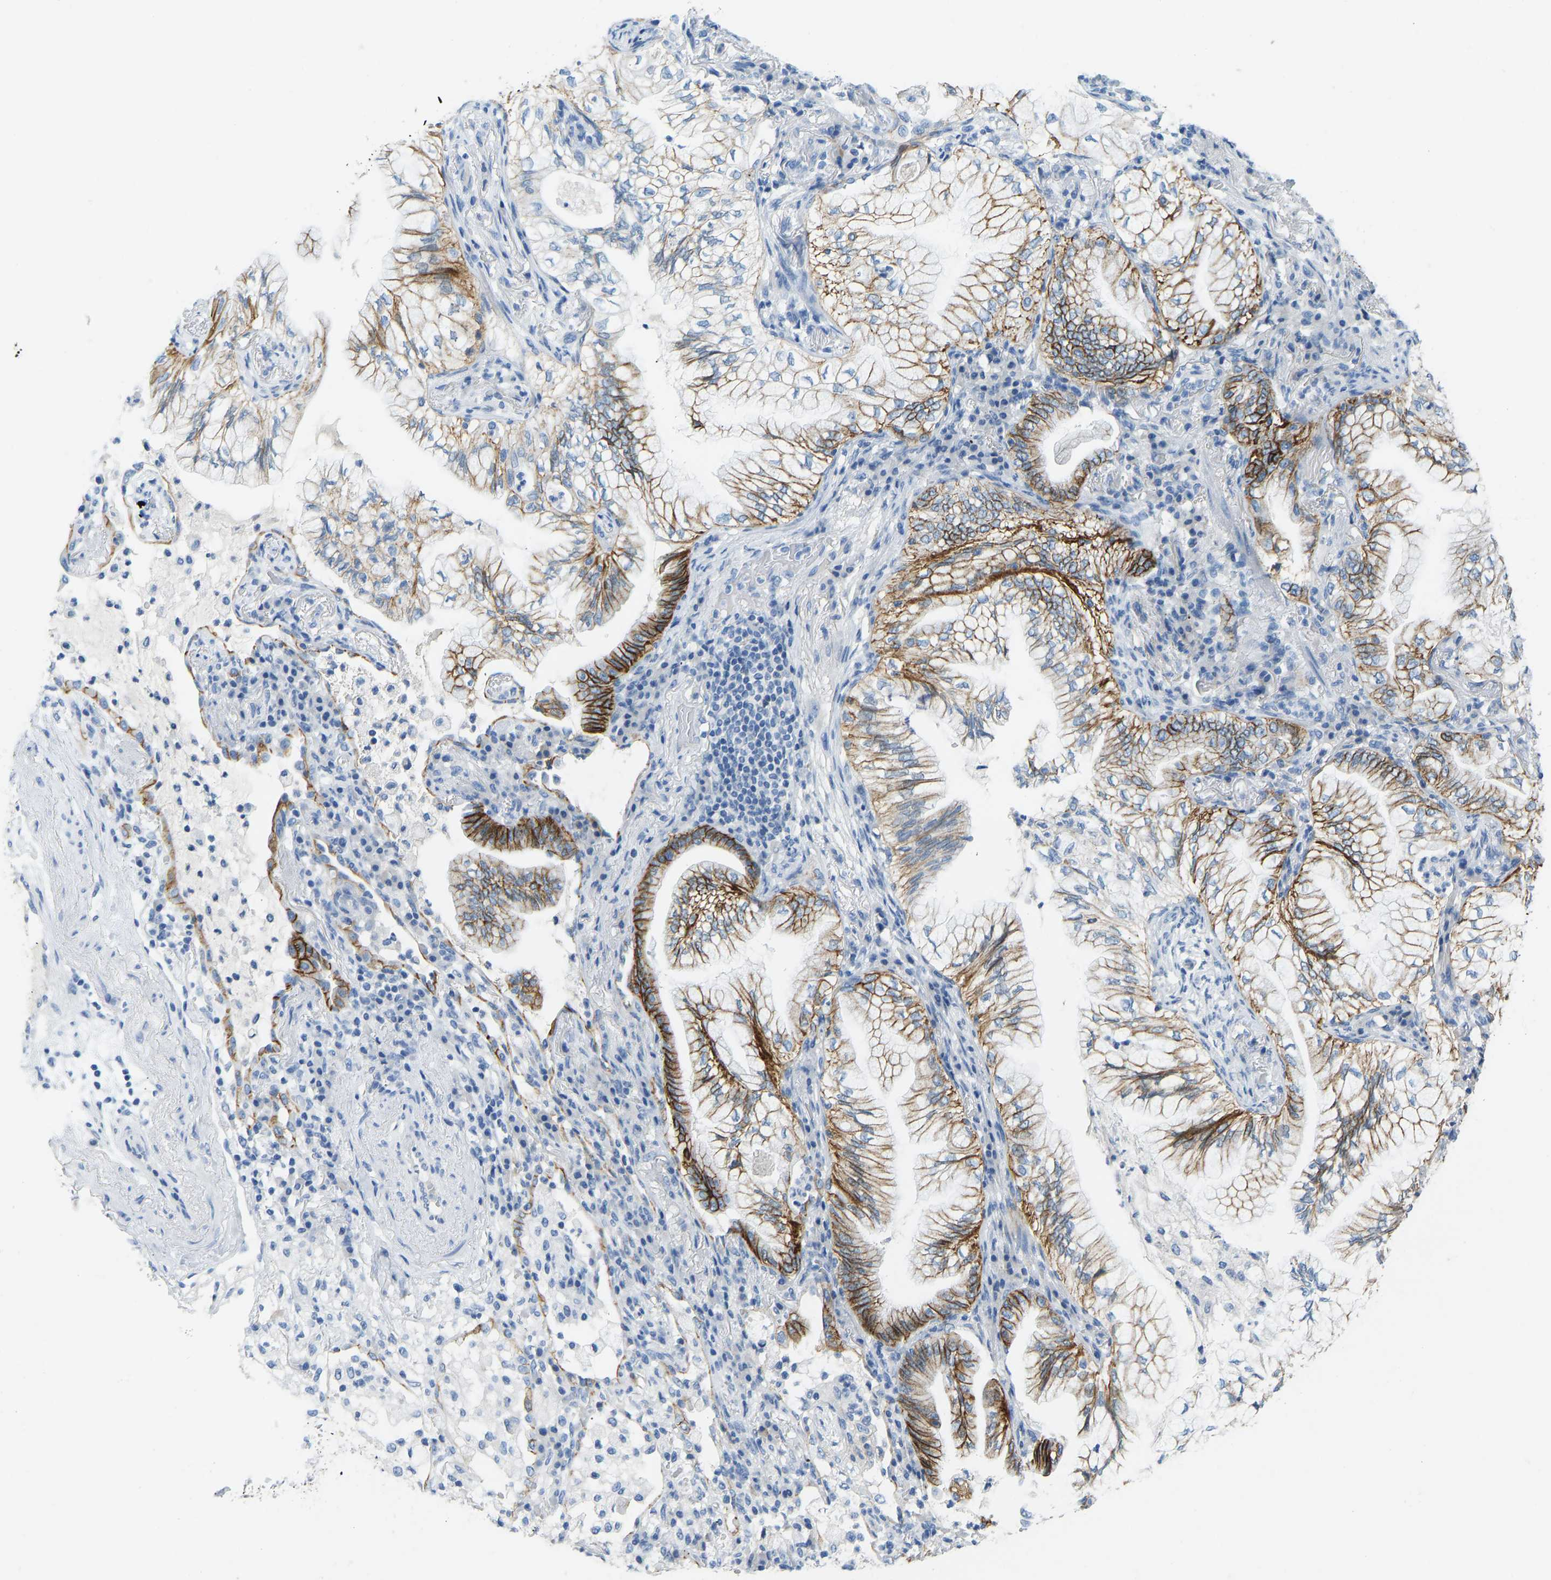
{"staining": {"intensity": "strong", "quantity": ">75%", "location": "cytoplasmic/membranous"}, "tissue": "lung cancer", "cell_type": "Tumor cells", "image_type": "cancer", "snomed": [{"axis": "morphology", "description": "Adenocarcinoma, NOS"}, {"axis": "topography", "description": "Lung"}], "caption": "Immunohistochemical staining of human lung adenocarcinoma shows high levels of strong cytoplasmic/membranous protein staining in approximately >75% of tumor cells.", "gene": "ATP1A1", "patient": {"sex": "female", "age": 70}}